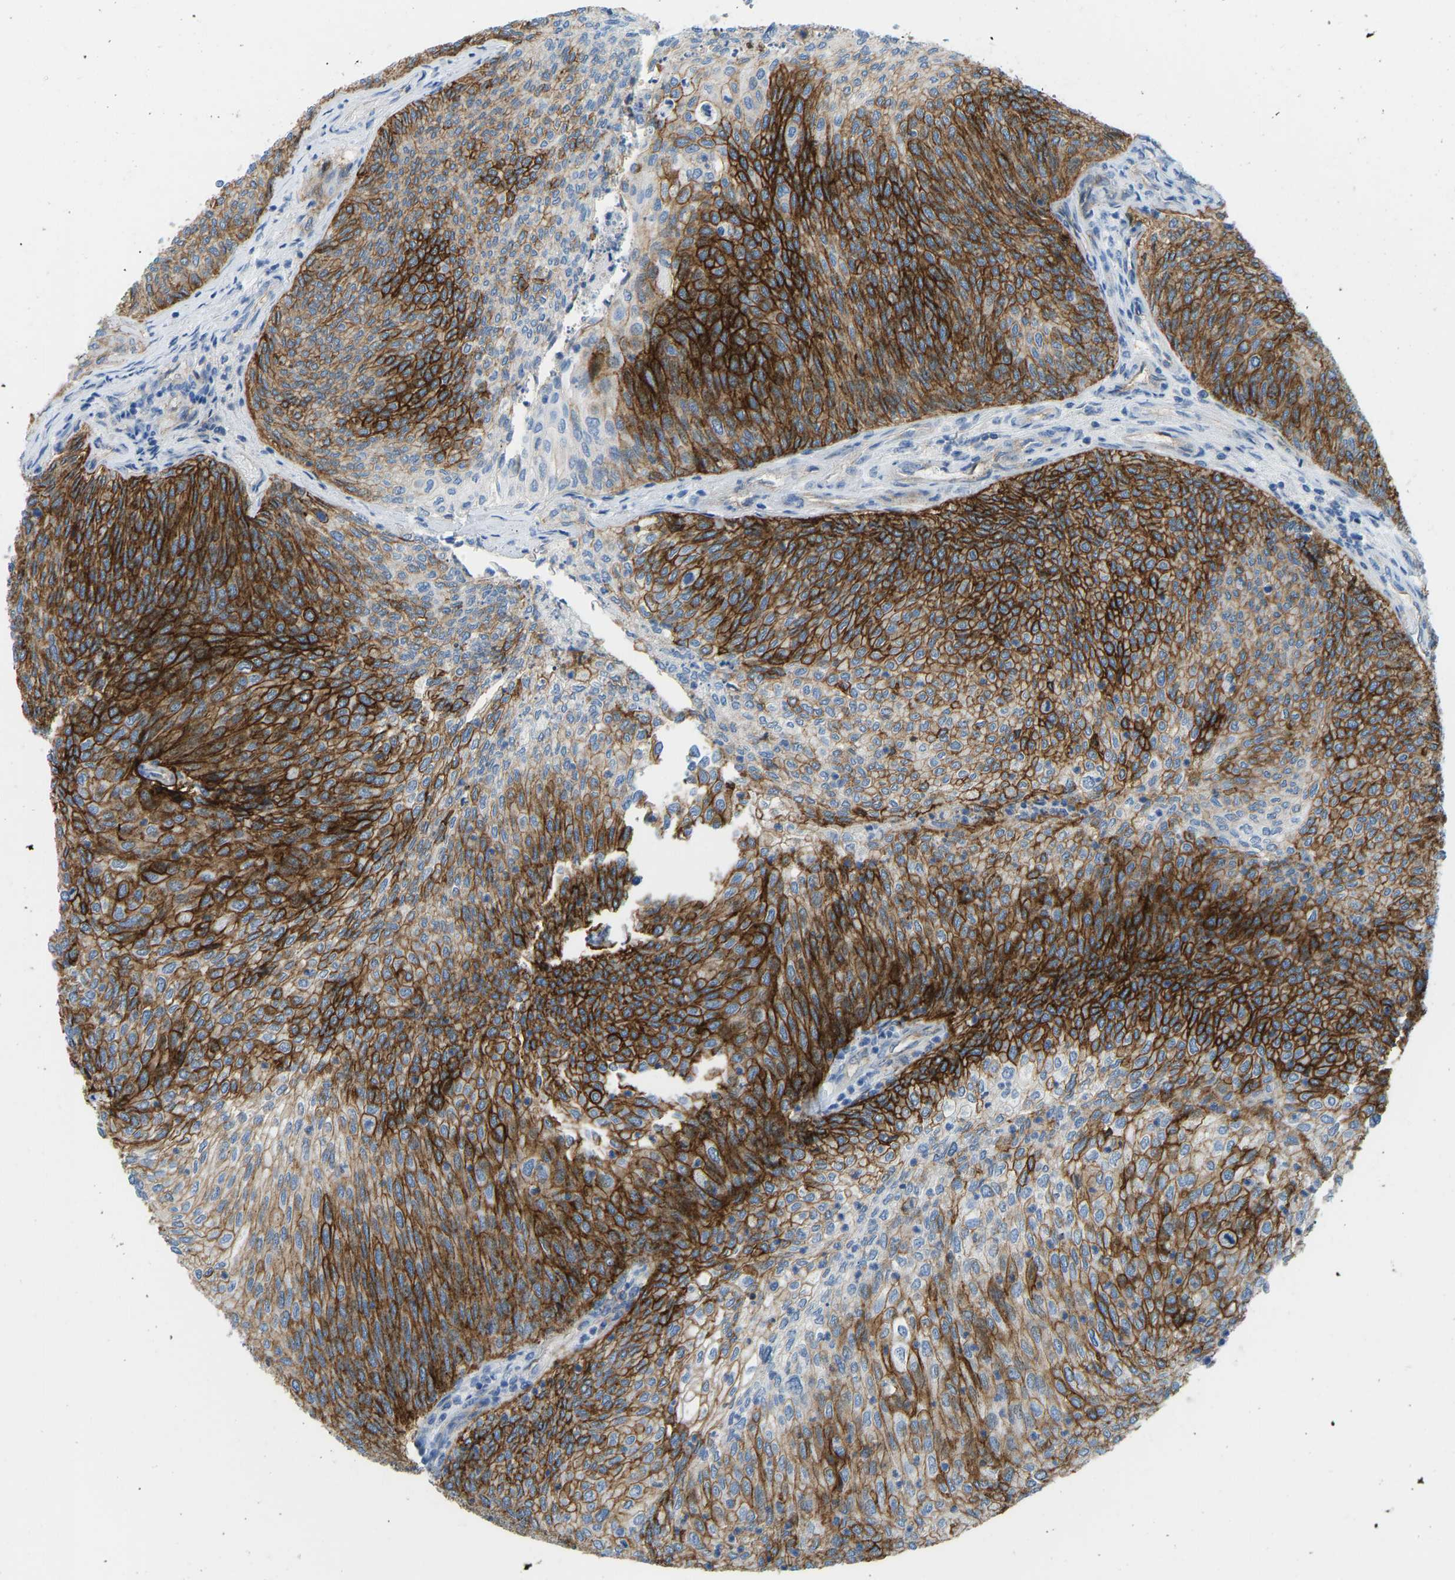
{"staining": {"intensity": "strong", "quantity": ">75%", "location": "cytoplasmic/membranous"}, "tissue": "urothelial cancer", "cell_type": "Tumor cells", "image_type": "cancer", "snomed": [{"axis": "morphology", "description": "Urothelial carcinoma, Low grade"}, {"axis": "topography", "description": "Urinary bladder"}], "caption": "Protein staining displays strong cytoplasmic/membranous expression in approximately >75% of tumor cells in urothelial cancer.", "gene": "ATP1A1", "patient": {"sex": "female", "age": 79}}